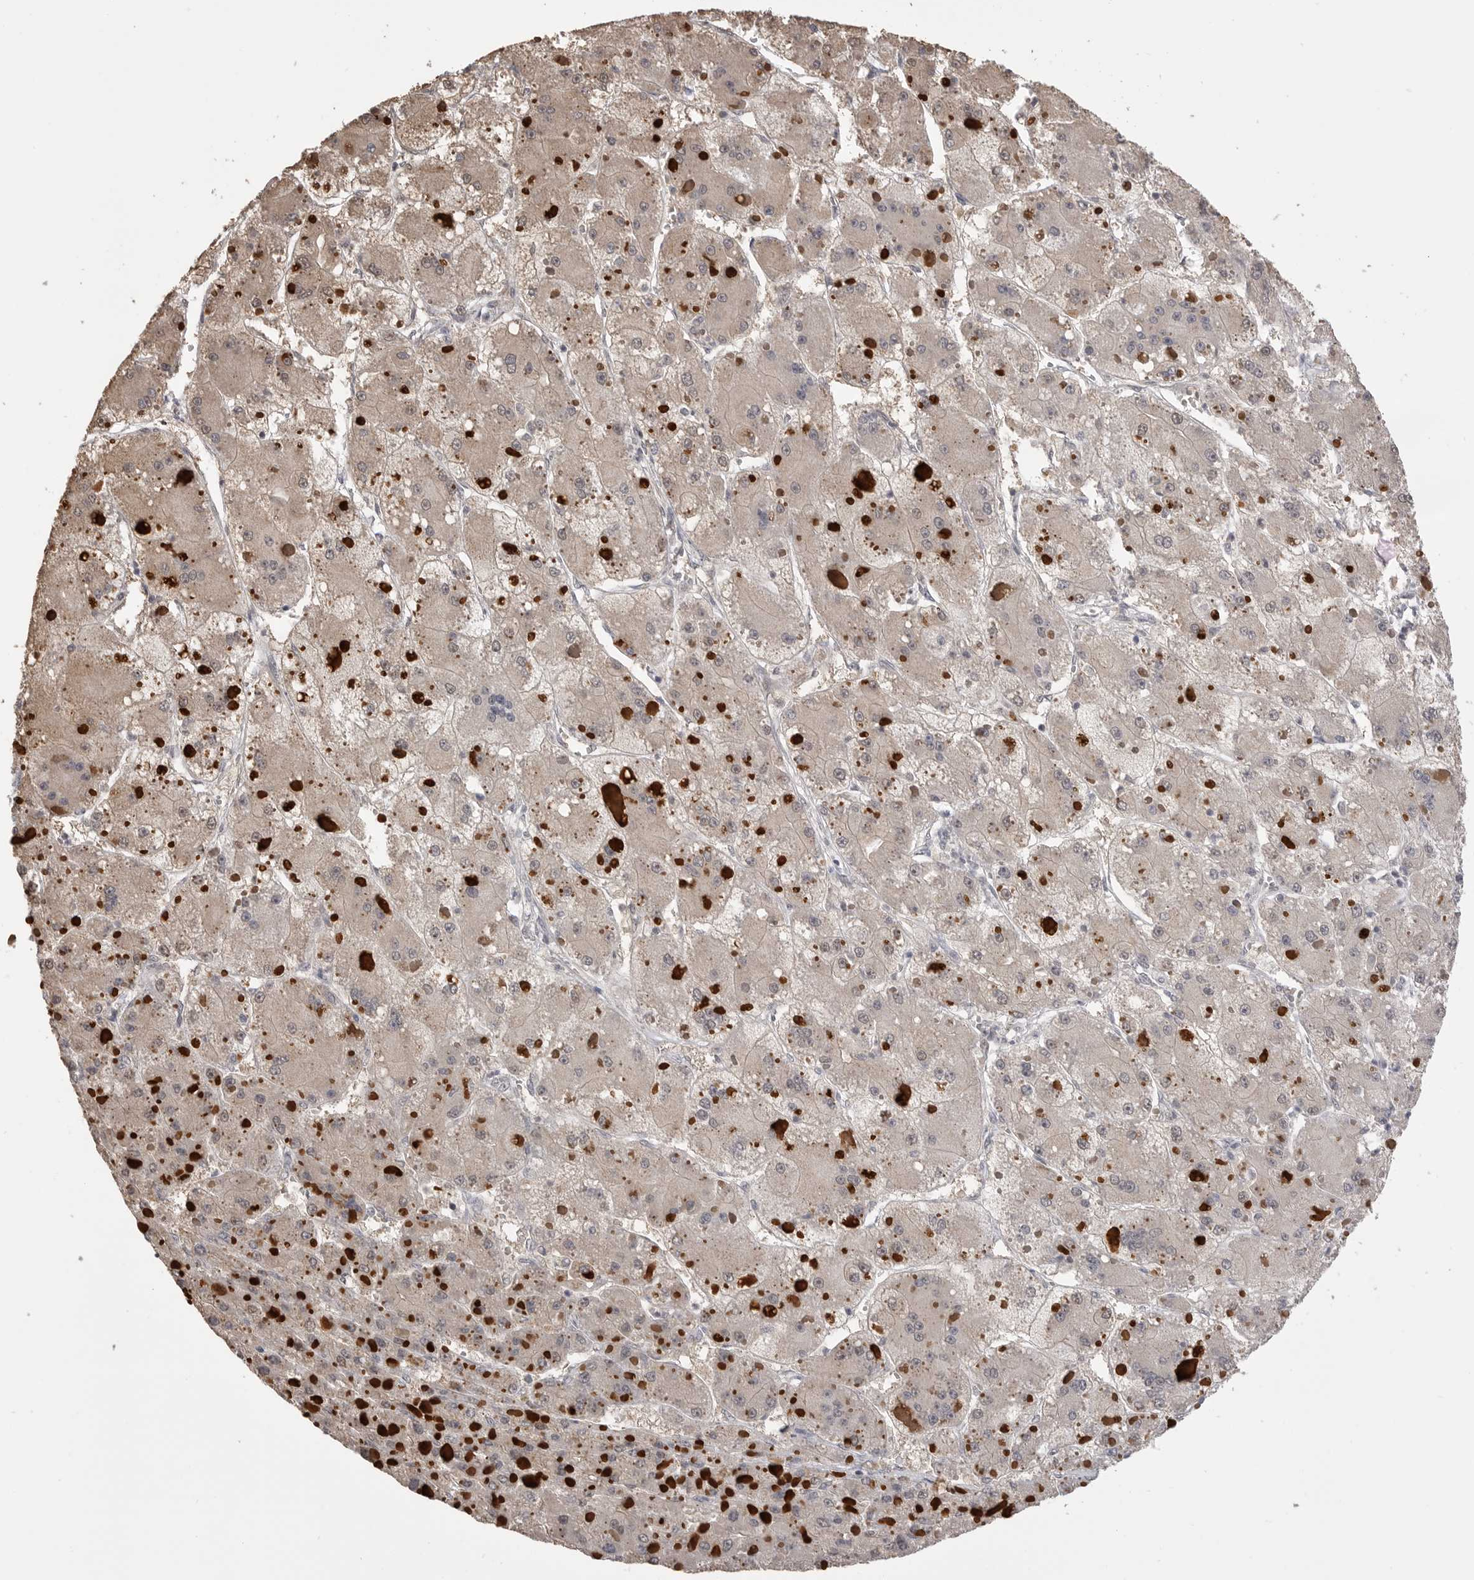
{"staining": {"intensity": "weak", "quantity": "25%-75%", "location": "cytoplasmic/membranous,nuclear"}, "tissue": "liver cancer", "cell_type": "Tumor cells", "image_type": "cancer", "snomed": [{"axis": "morphology", "description": "Carcinoma, Hepatocellular, NOS"}, {"axis": "topography", "description": "Liver"}], "caption": "The immunohistochemical stain shows weak cytoplasmic/membranous and nuclear expression in tumor cells of liver cancer (hepatocellular carcinoma) tissue. (brown staining indicates protein expression, while blue staining denotes nuclei).", "gene": "ASPSCR1", "patient": {"sex": "female", "age": 73}}